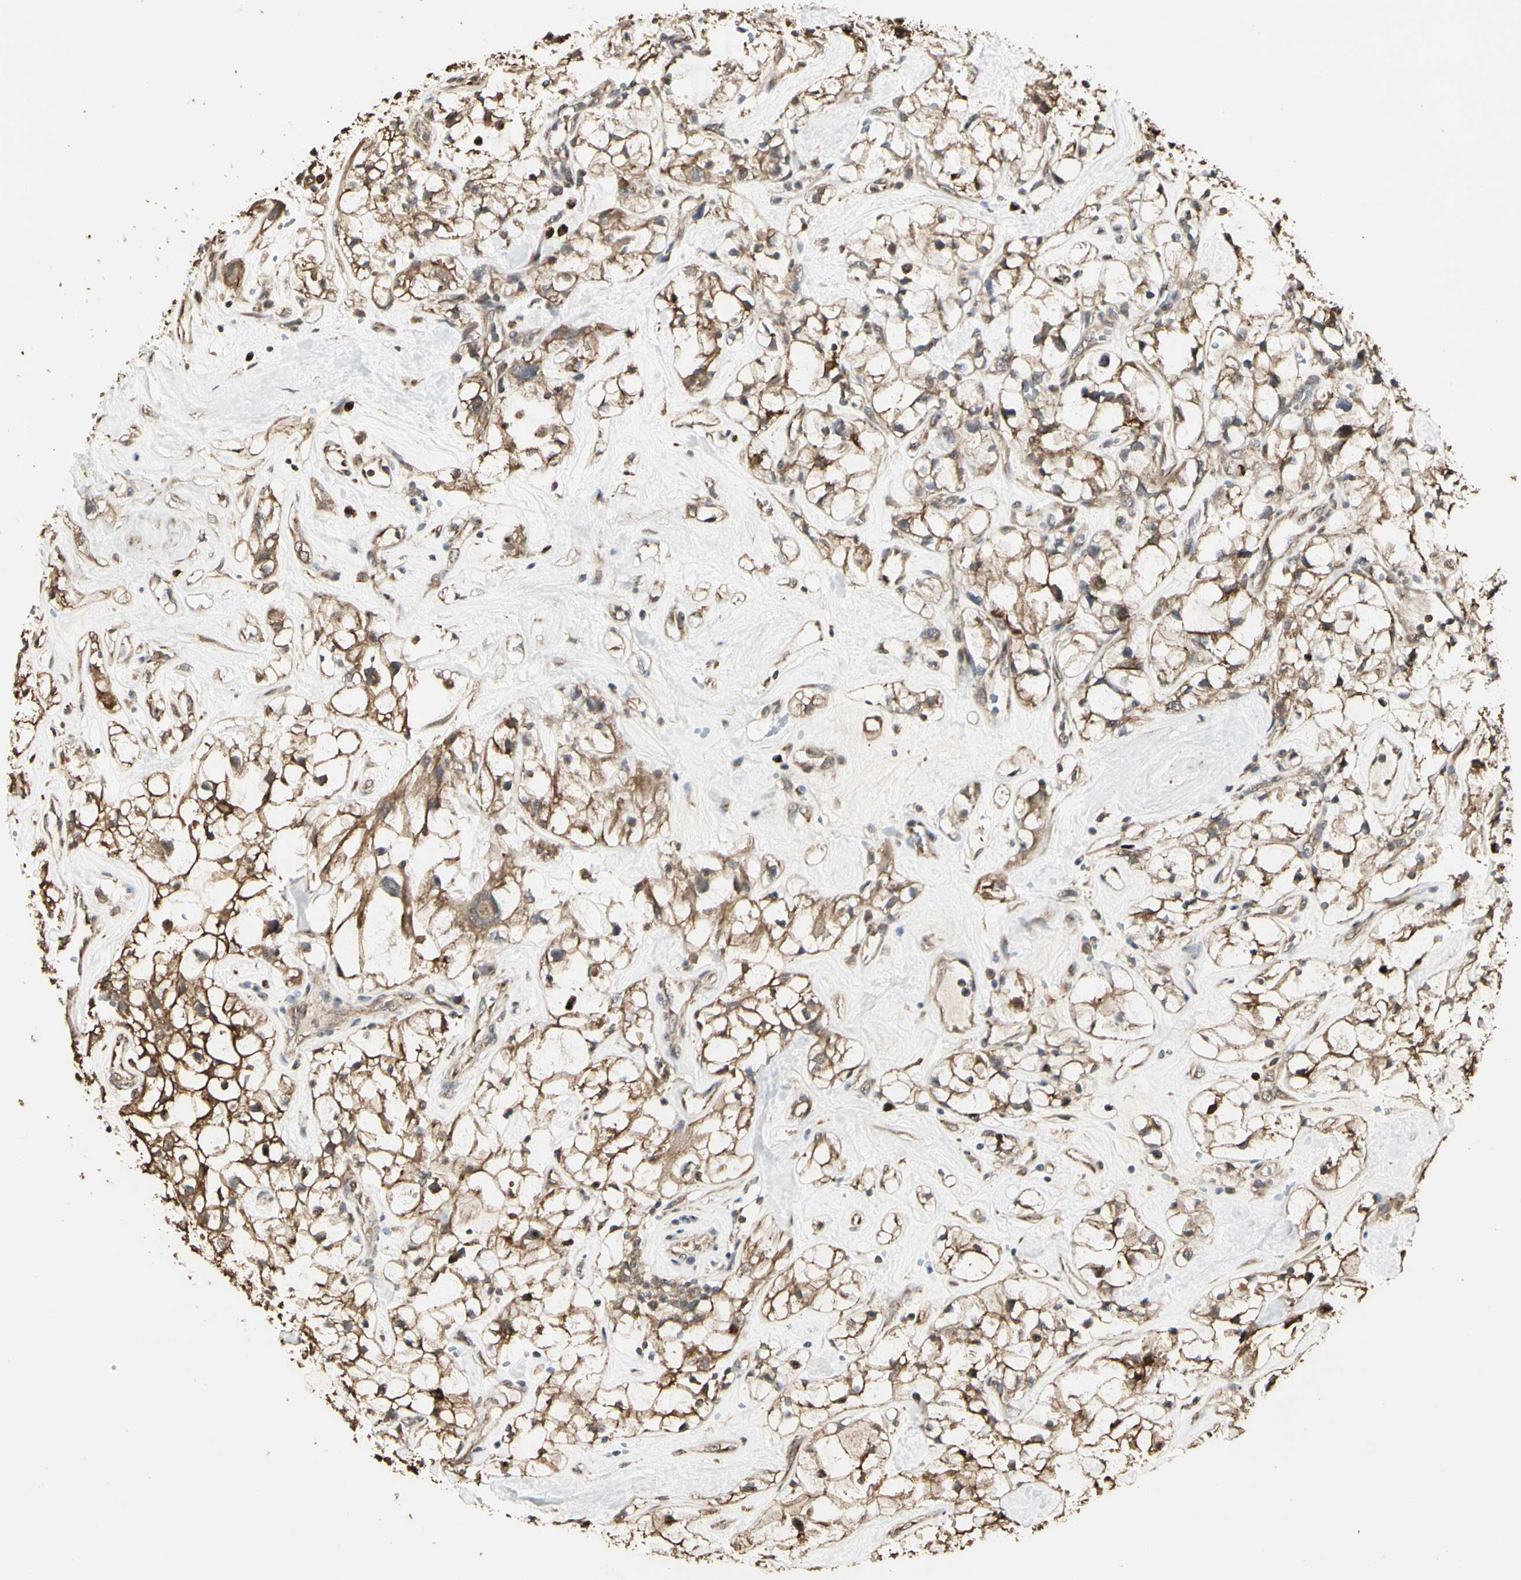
{"staining": {"intensity": "strong", "quantity": ">75%", "location": "cytoplasmic/membranous"}, "tissue": "renal cancer", "cell_type": "Tumor cells", "image_type": "cancer", "snomed": [{"axis": "morphology", "description": "Adenocarcinoma, NOS"}, {"axis": "topography", "description": "Kidney"}], "caption": "High-magnification brightfield microscopy of renal adenocarcinoma stained with DAB (brown) and counterstained with hematoxylin (blue). tumor cells exhibit strong cytoplasmic/membranous expression is seen in approximately>75% of cells. Nuclei are stained in blue.", "gene": "TAOK1", "patient": {"sex": "female", "age": 60}}